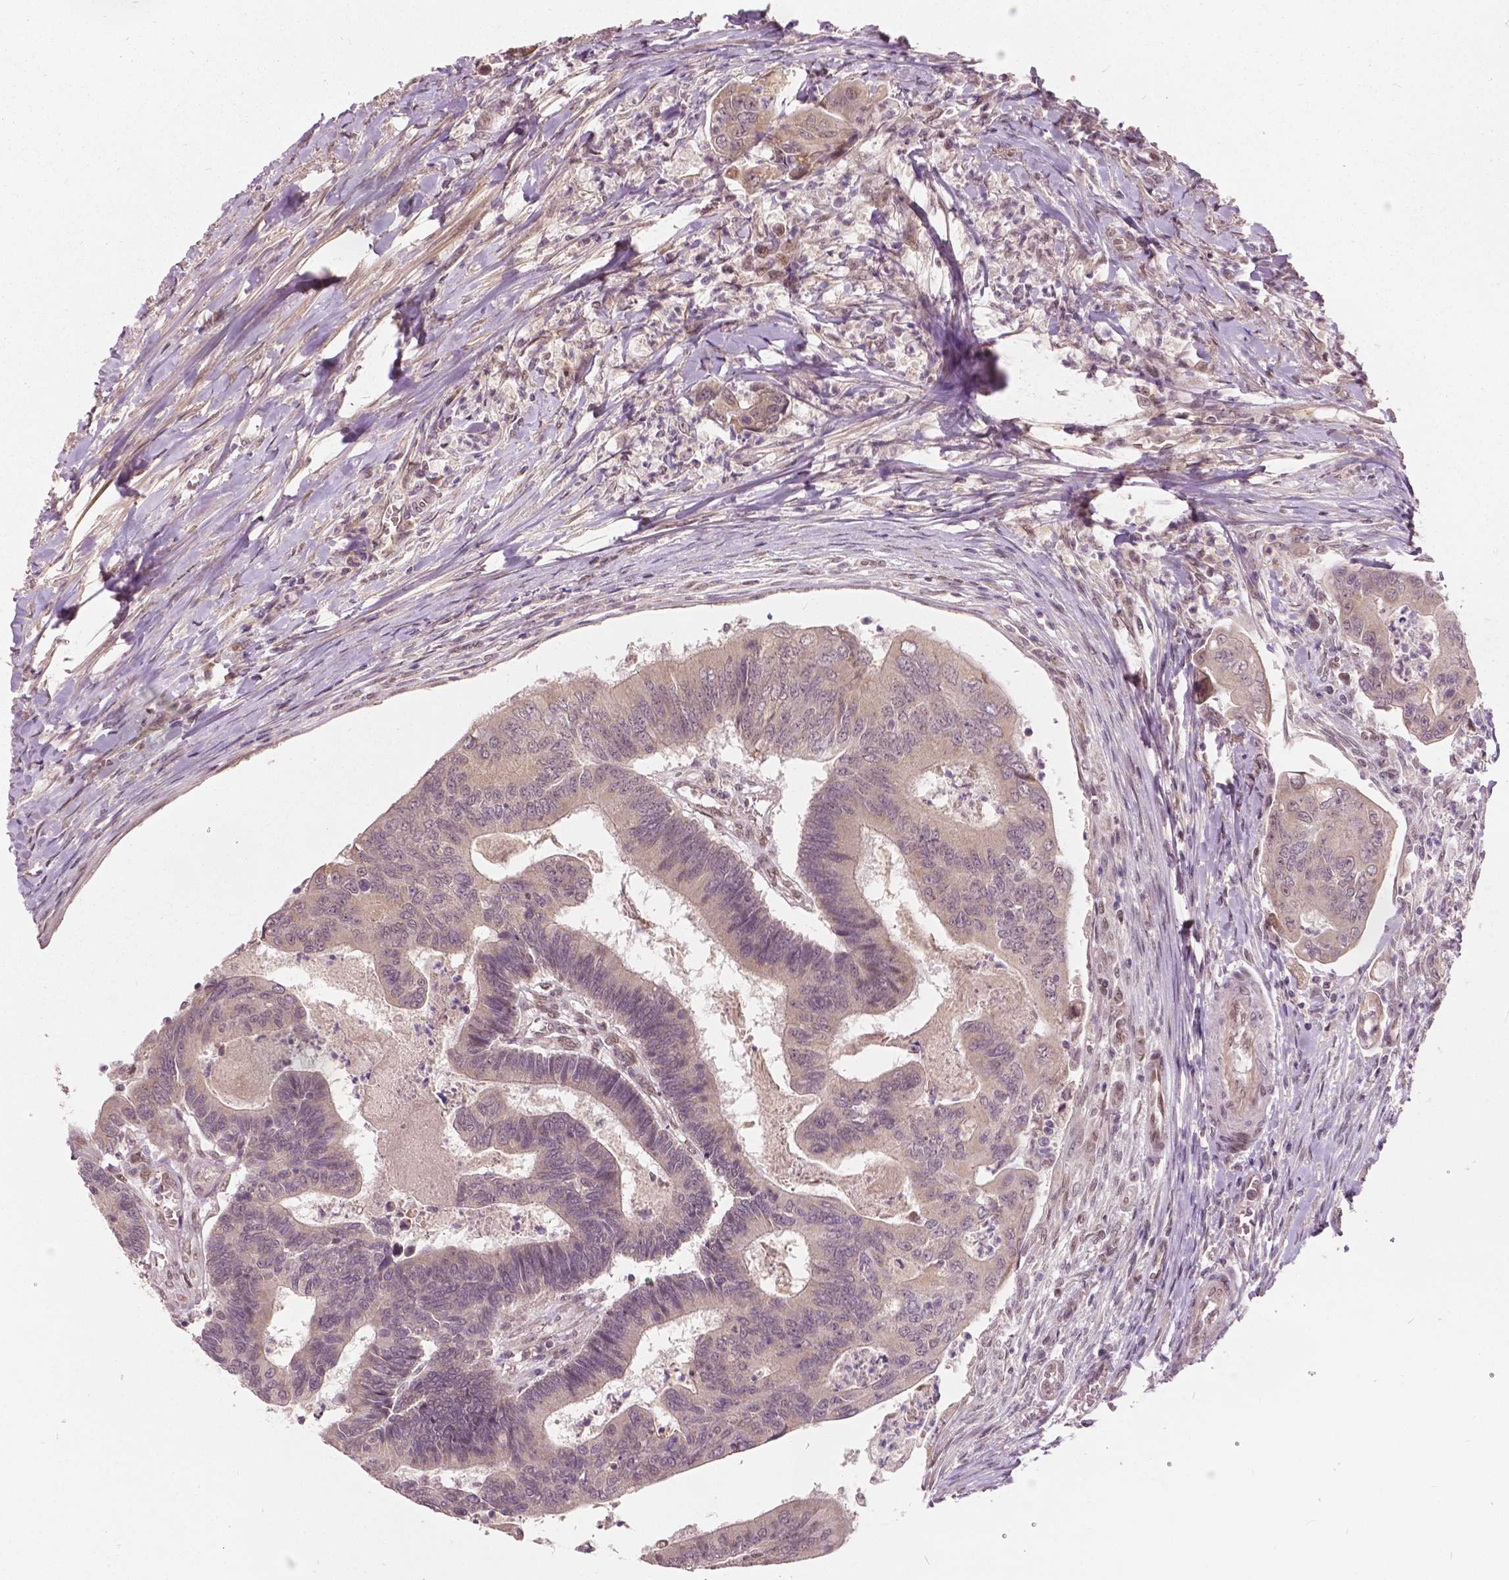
{"staining": {"intensity": "negative", "quantity": "none", "location": "none"}, "tissue": "colorectal cancer", "cell_type": "Tumor cells", "image_type": "cancer", "snomed": [{"axis": "morphology", "description": "Adenocarcinoma, NOS"}, {"axis": "topography", "description": "Colon"}], "caption": "DAB immunohistochemical staining of human colorectal cancer (adenocarcinoma) reveals no significant positivity in tumor cells.", "gene": "HMBOX1", "patient": {"sex": "female", "age": 67}}